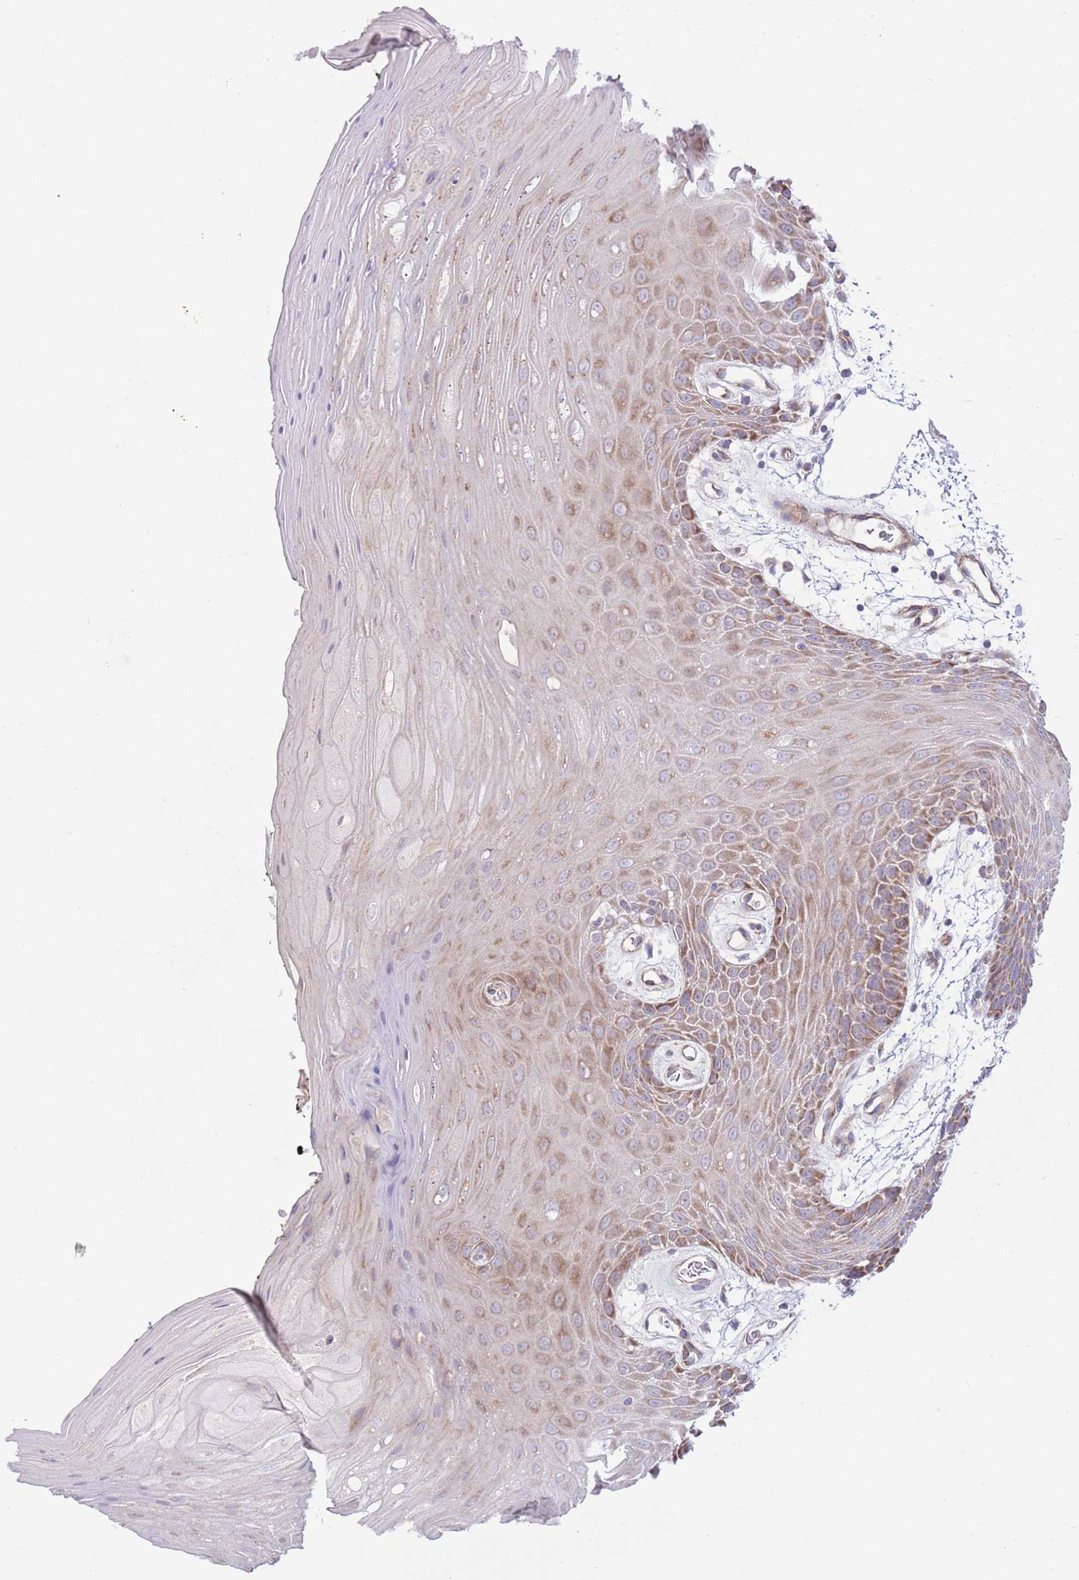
{"staining": {"intensity": "moderate", "quantity": "25%-75%", "location": "cytoplasmic/membranous"}, "tissue": "oral mucosa", "cell_type": "Squamous epithelial cells", "image_type": "normal", "snomed": [{"axis": "morphology", "description": "Normal tissue, NOS"}, {"axis": "topography", "description": "Oral tissue"}, {"axis": "topography", "description": "Tounge, NOS"}], "caption": "Squamous epithelial cells show medium levels of moderate cytoplasmic/membranous staining in approximately 25%-75% of cells in benign oral mucosa. (DAB (3,3'-diaminobenzidine) IHC with brightfield microscopy, high magnification).", "gene": "TOMM5", "patient": {"sex": "female", "age": 59}}